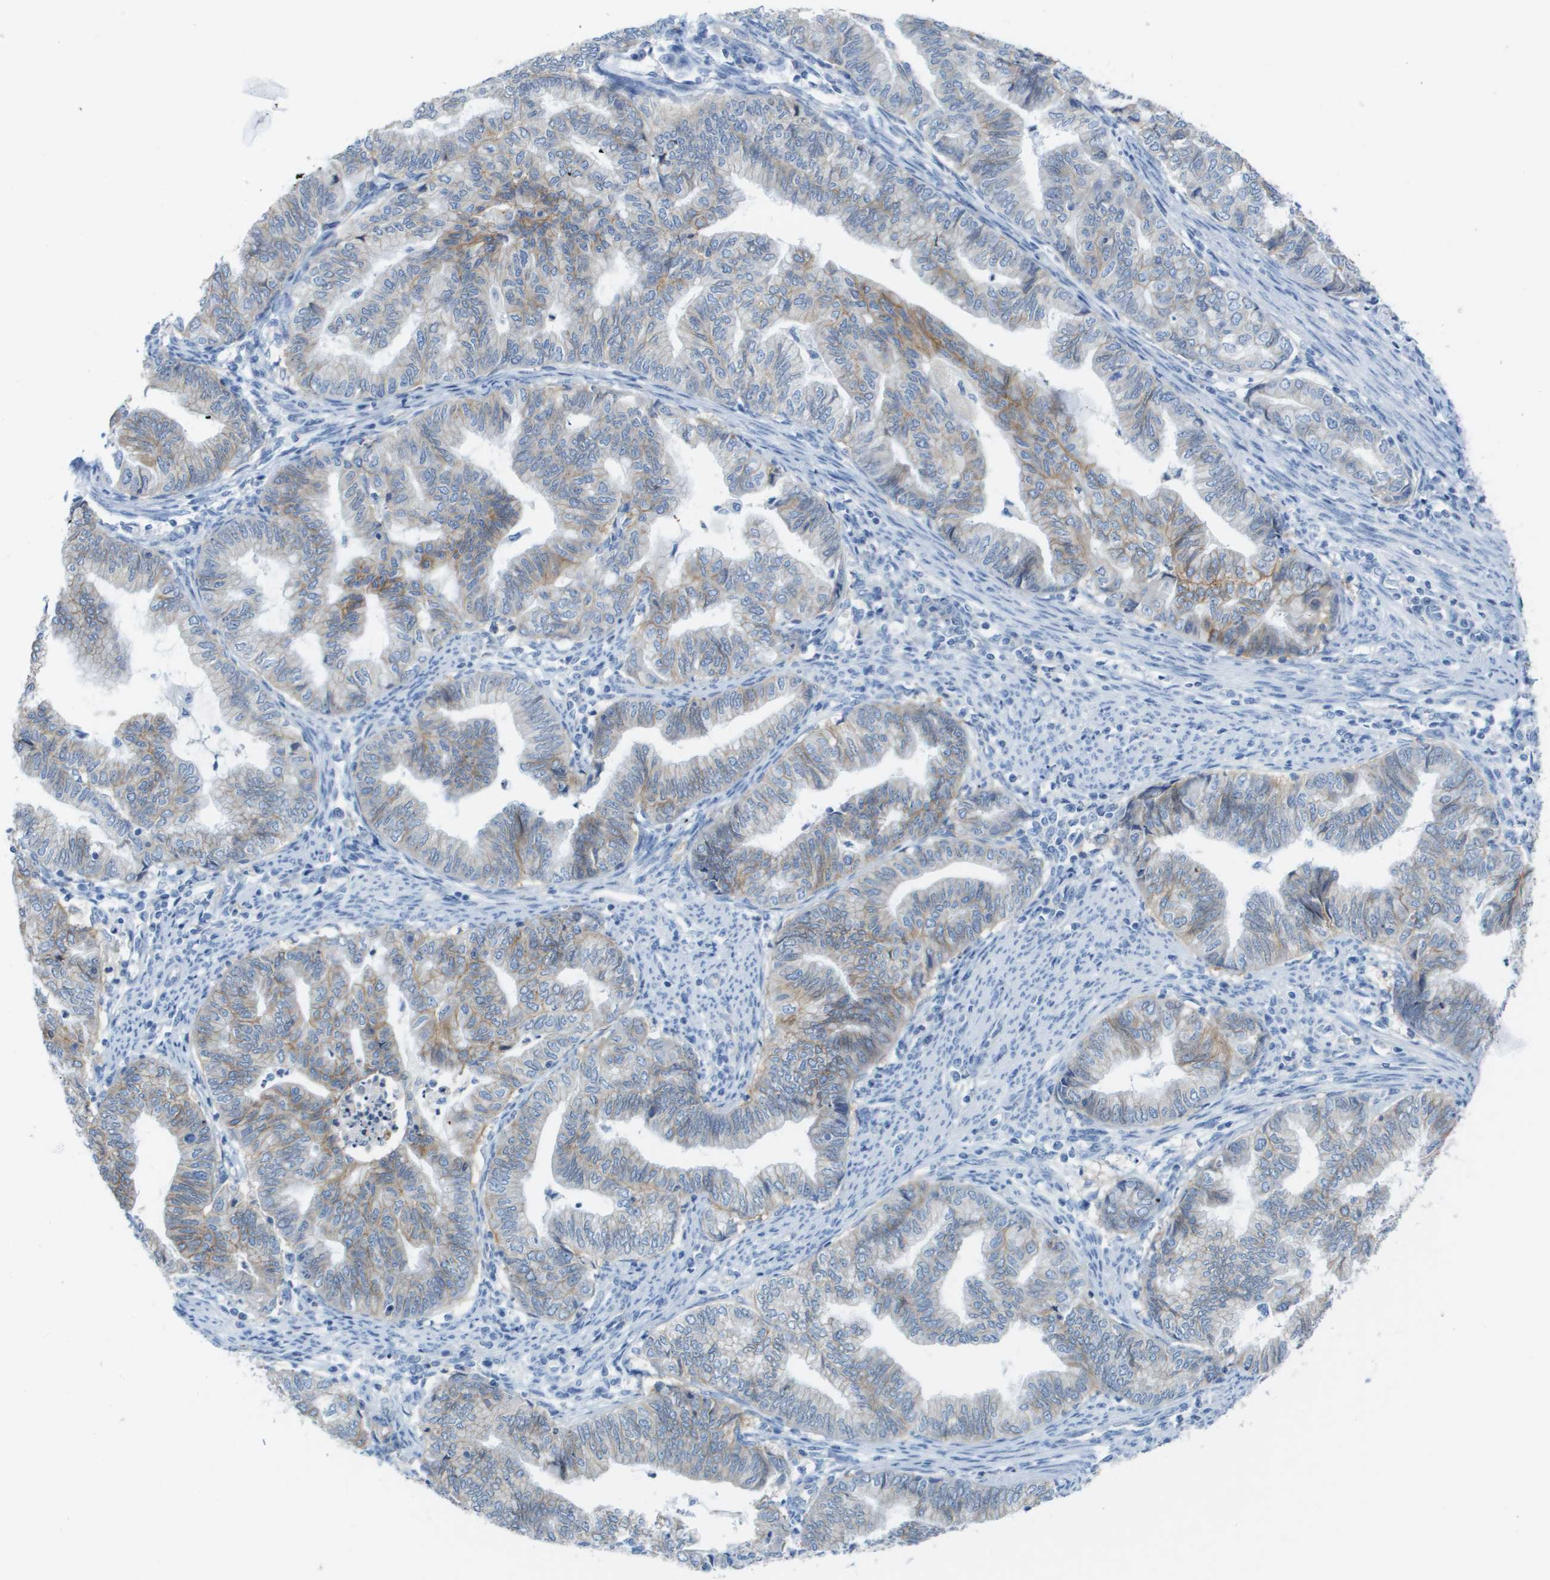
{"staining": {"intensity": "weak", "quantity": "<25%", "location": "cytoplasmic/membranous"}, "tissue": "endometrial cancer", "cell_type": "Tumor cells", "image_type": "cancer", "snomed": [{"axis": "morphology", "description": "Adenocarcinoma, NOS"}, {"axis": "topography", "description": "Endometrium"}], "caption": "This is an immunohistochemistry (IHC) histopathology image of human adenocarcinoma (endometrial). There is no expression in tumor cells.", "gene": "CD46", "patient": {"sex": "female", "age": 79}}